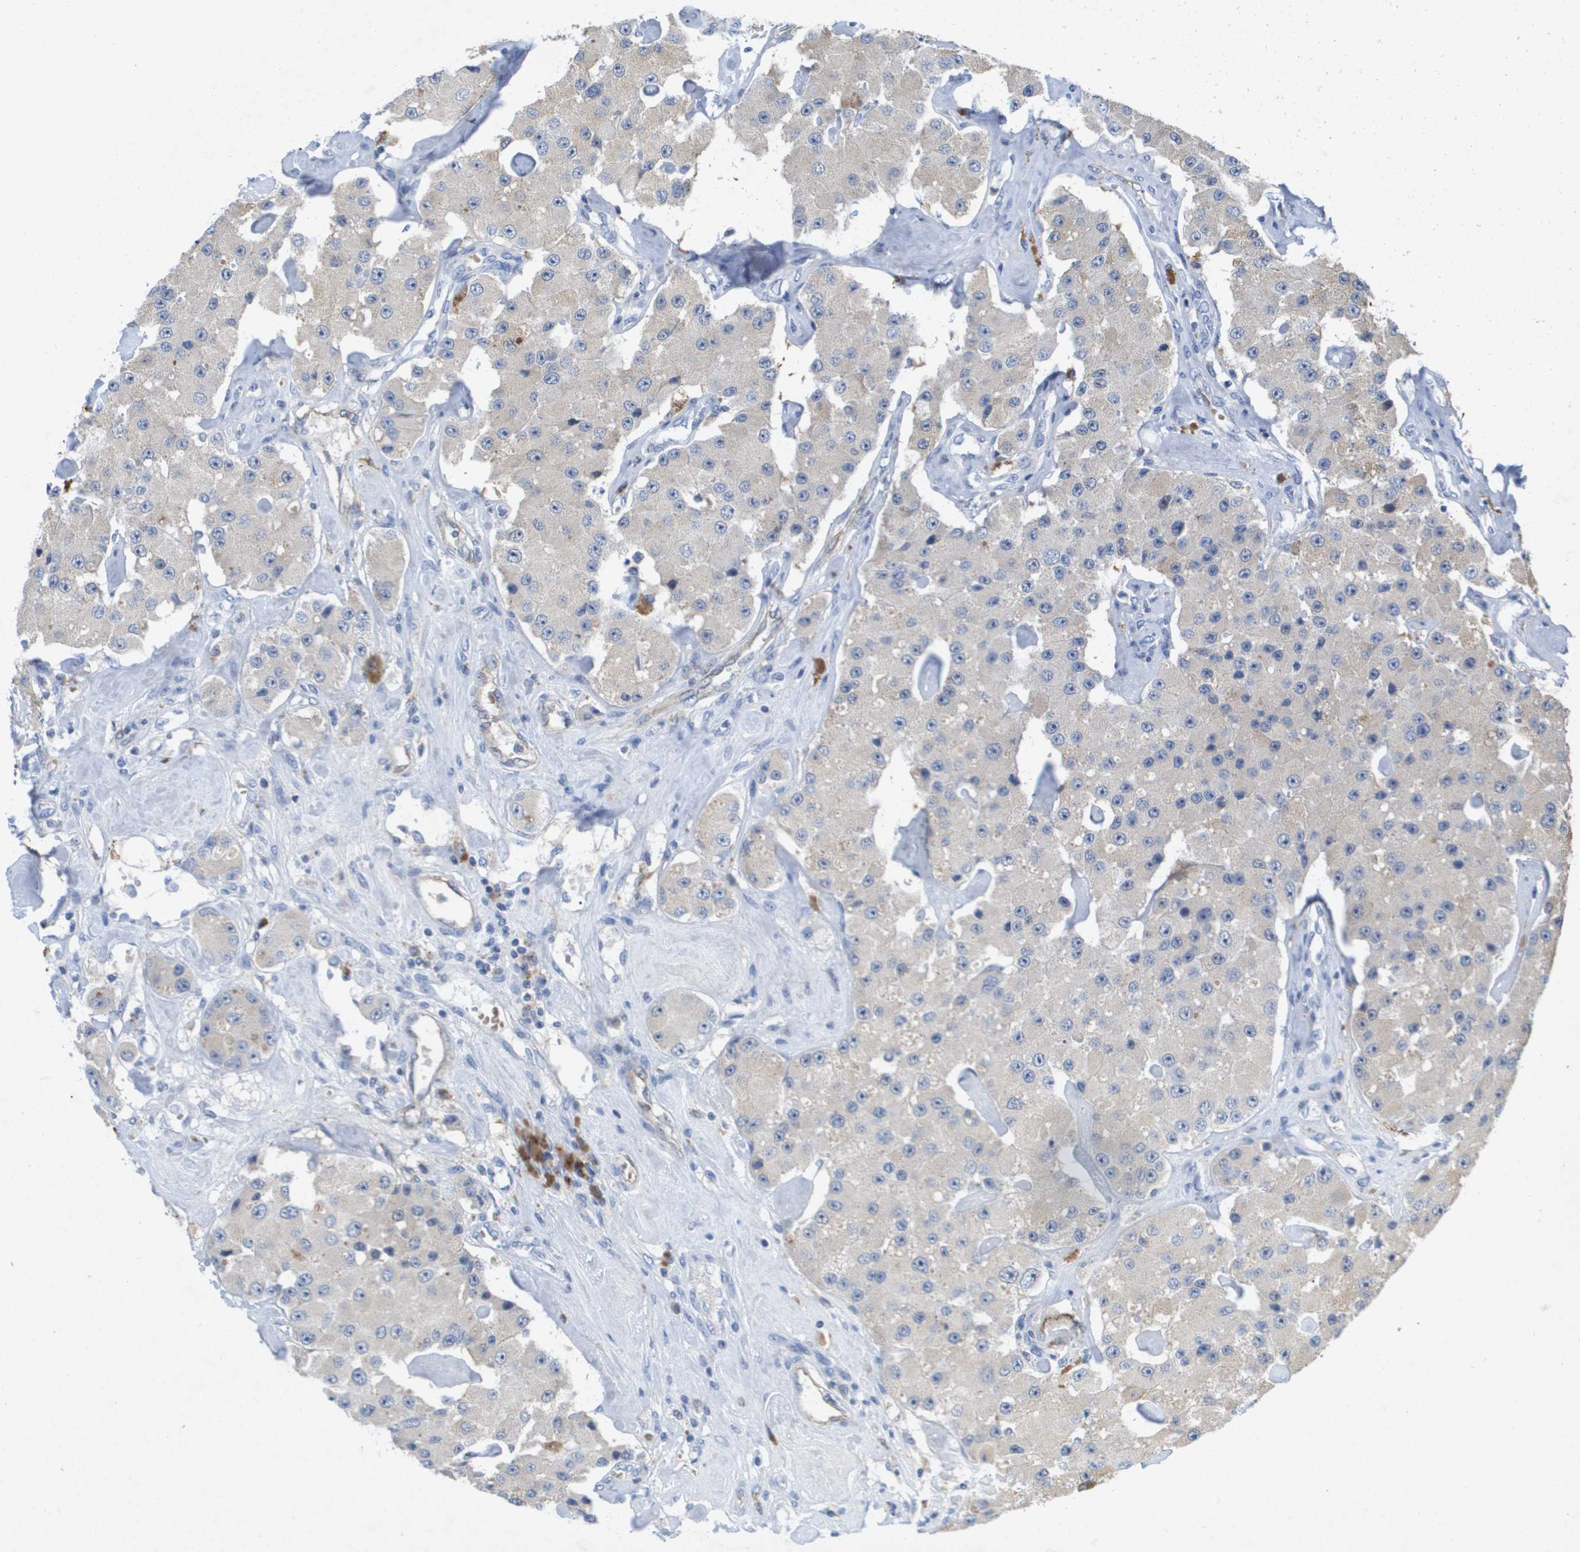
{"staining": {"intensity": "negative", "quantity": "none", "location": "none"}, "tissue": "carcinoid", "cell_type": "Tumor cells", "image_type": "cancer", "snomed": [{"axis": "morphology", "description": "Carcinoid, malignant, NOS"}, {"axis": "topography", "description": "Pancreas"}], "caption": "Immunohistochemistry (IHC) photomicrograph of carcinoid stained for a protein (brown), which reveals no expression in tumor cells. (Stains: DAB immunohistochemistry (IHC) with hematoxylin counter stain, Microscopy: brightfield microscopy at high magnification).", "gene": "LIPG", "patient": {"sex": "male", "age": 41}}